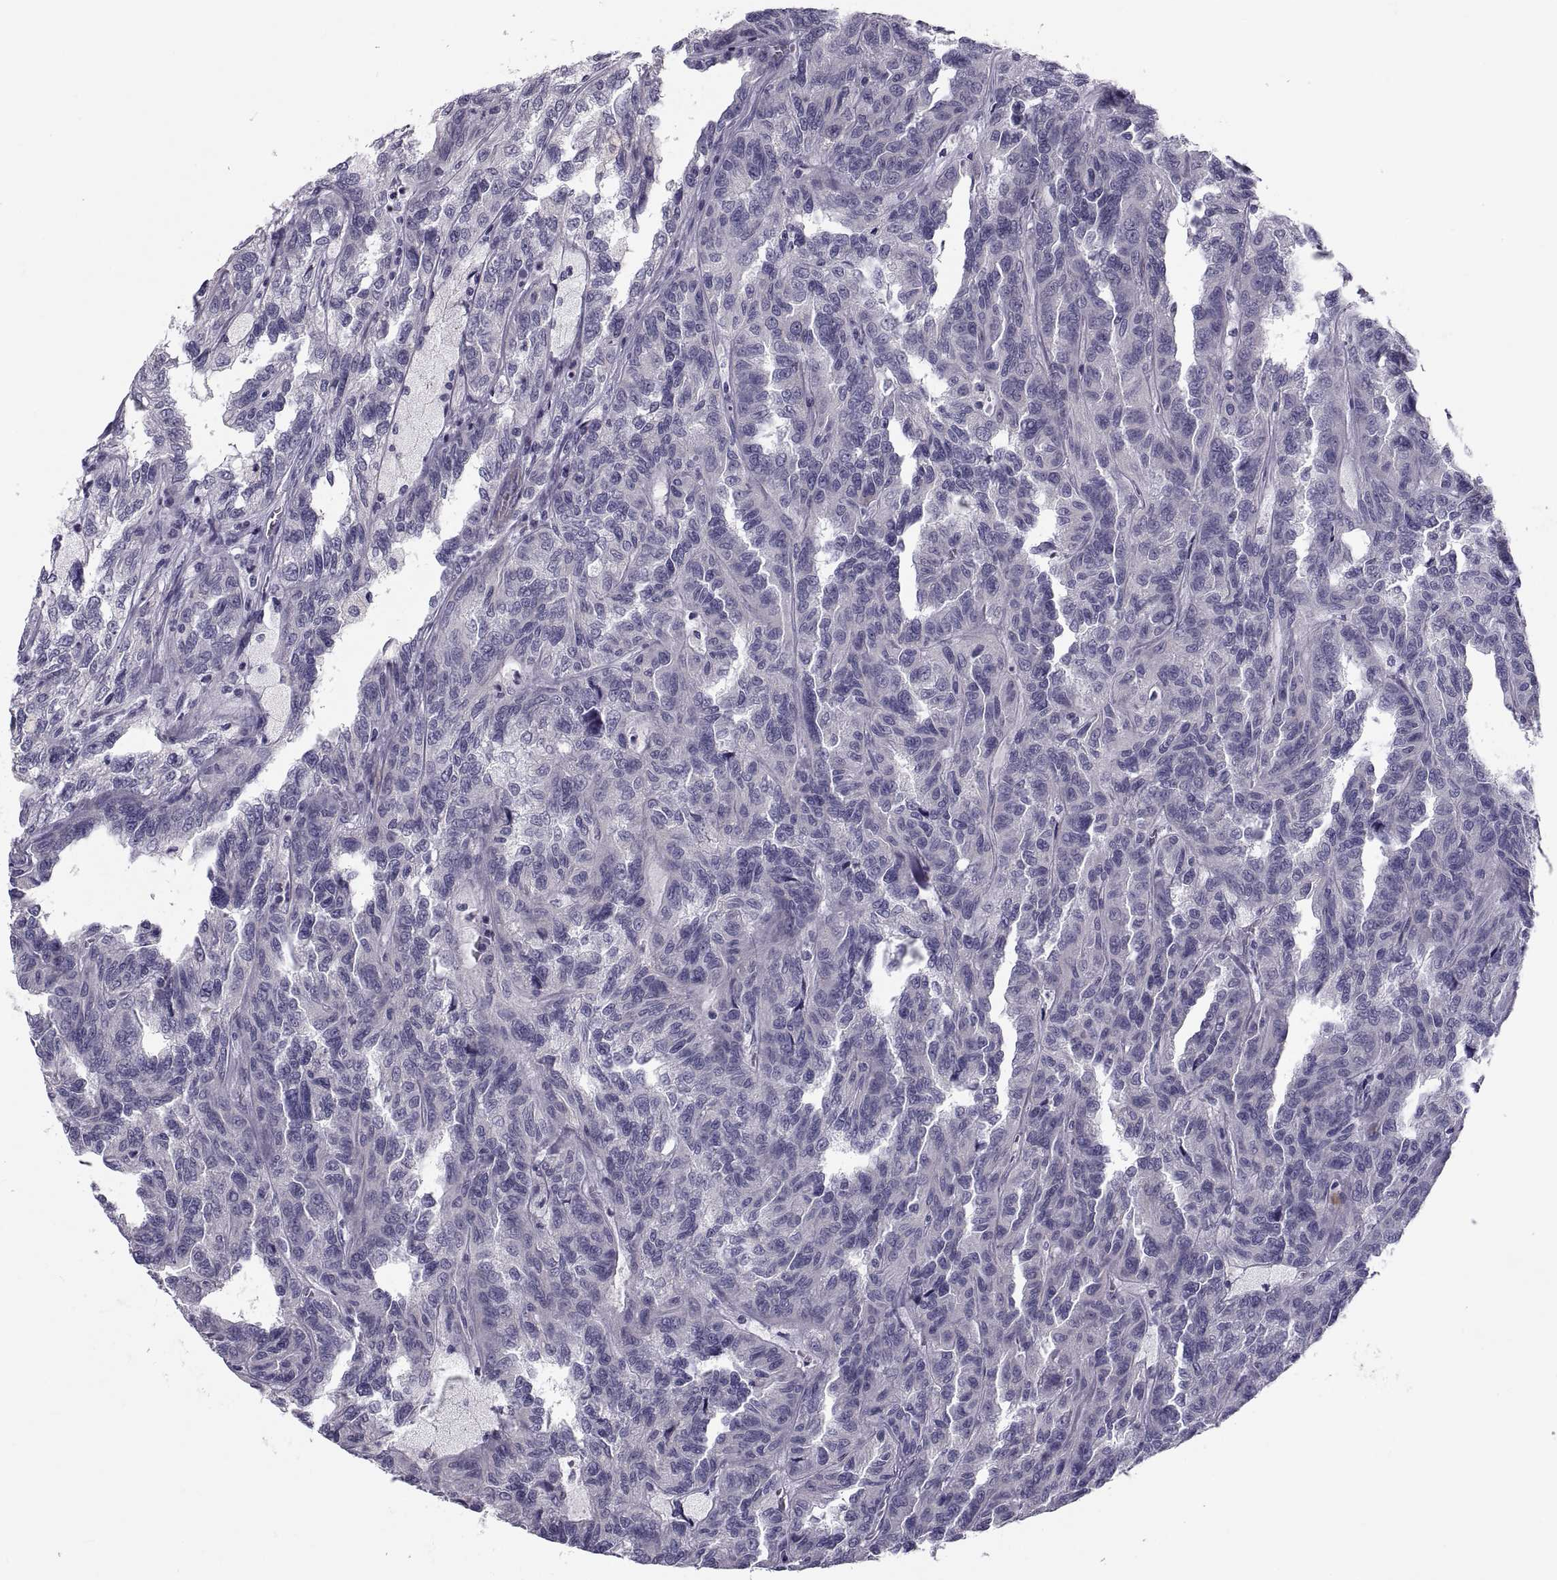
{"staining": {"intensity": "negative", "quantity": "none", "location": "none"}, "tissue": "renal cancer", "cell_type": "Tumor cells", "image_type": "cancer", "snomed": [{"axis": "morphology", "description": "Adenocarcinoma, NOS"}, {"axis": "topography", "description": "Kidney"}], "caption": "Immunohistochemical staining of human adenocarcinoma (renal) demonstrates no significant staining in tumor cells.", "gene": "PDZRN4", "patient": {"sex": "male", "age": 79}}